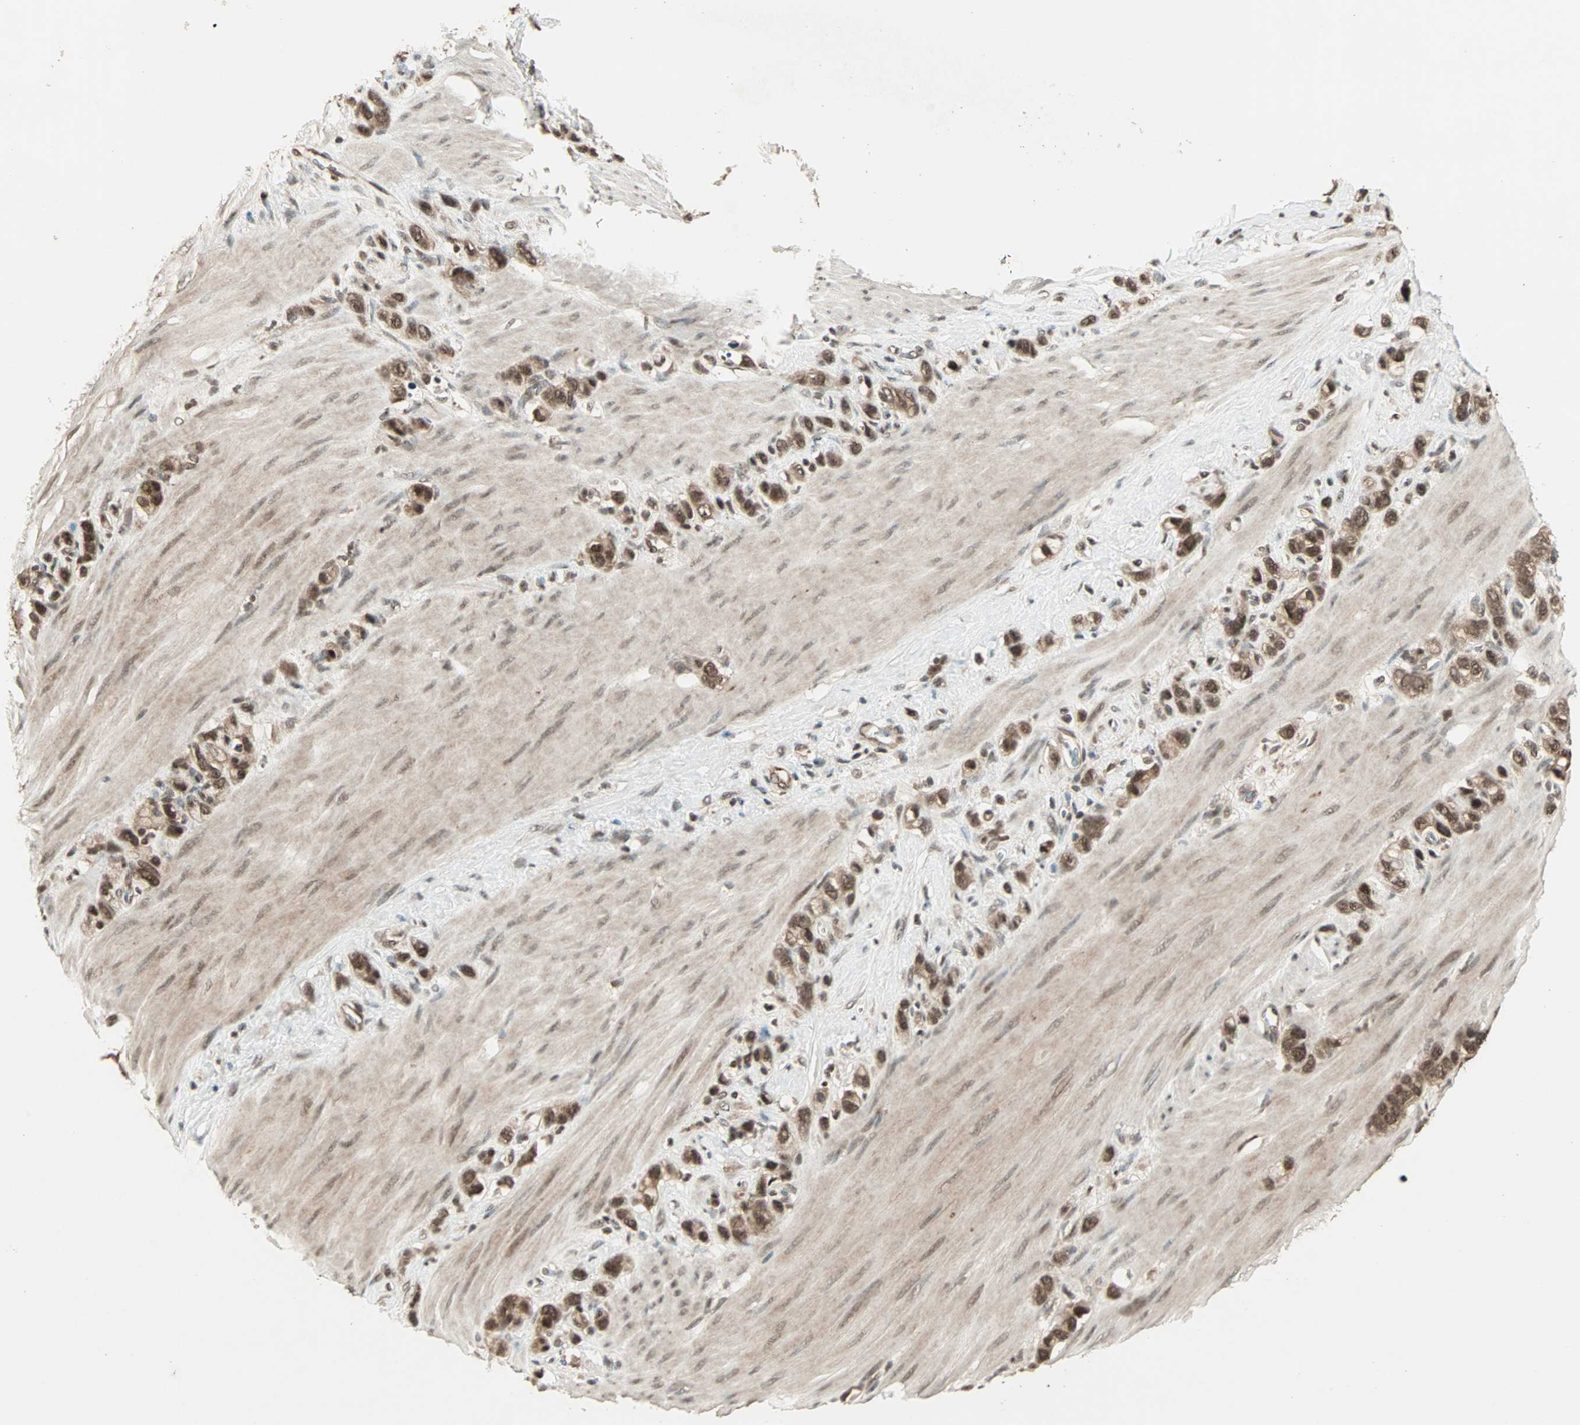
{"staining": {"intensity": "strong", "quantity": ">75%", "location": "nuclear"}, "tissue": "stomach cancer", "cell_type": "Tumor cells", "image_type": "cancer", "snomed": [{"axis": "morphology", "description": "Normal tissue, NOS"}, {"axis": "morphology", "description": "Adenocarcinoma, NOS"}, {"axis": "morphology", "description": "Adenocarcinoma, High grade"}, {"axis": "topography", "description": "Stomach, upper"}, {"axis": "topography", "description": "Stomach"}], "caption": "Protein expression analysis of stomach cancer (adenocarcinoma) reveals strong nuclear positivity in about >75% of tumor cells.", "gene": "ZNF701", "patient": {"sex": "female", "age": 65}}